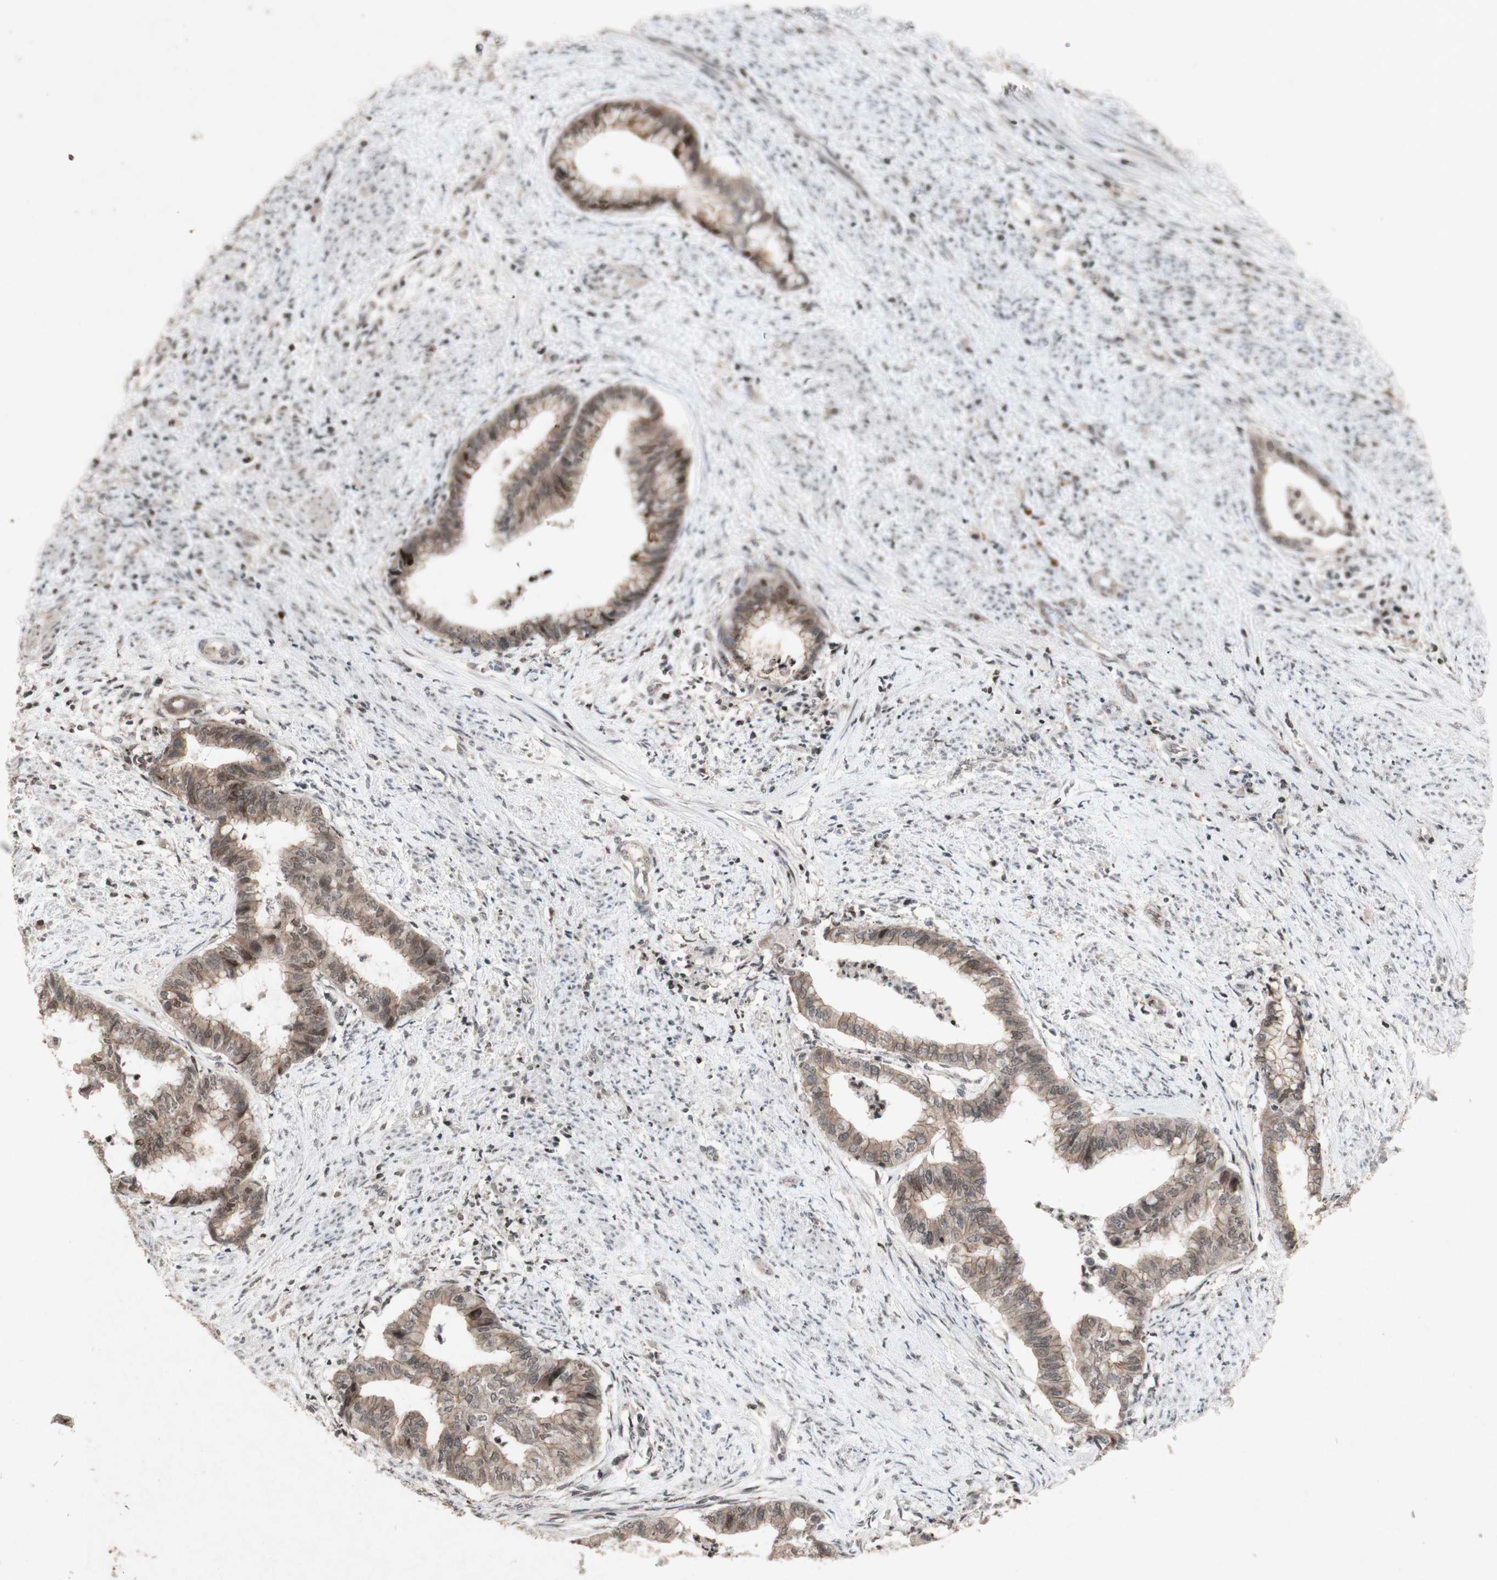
{"staining": {"intensity": "weak", "quantity": ">75%", "location": "cytoplasmic/membranous"}, "tissue": "endometrial cancer", "cell_type": "Tumor cells", "image_type": "cancer", "snomed": [{"axis": "morphology", "description": "Necrosis, NOS"}, {"axis": "morphology", "description": "Adenocarcinoma, NOS"}, {"axis": "topography", "description": "Endometrium"}], "caption": "Immunohistochemical staining of endometrial cancer (adenocarcinoma) demonstrates weak cytoplasmic/membranous protein expression in about >75% of tumor cells.", "gene": "PLXNA1", "patient": {"sex": "female", "age": 79}}